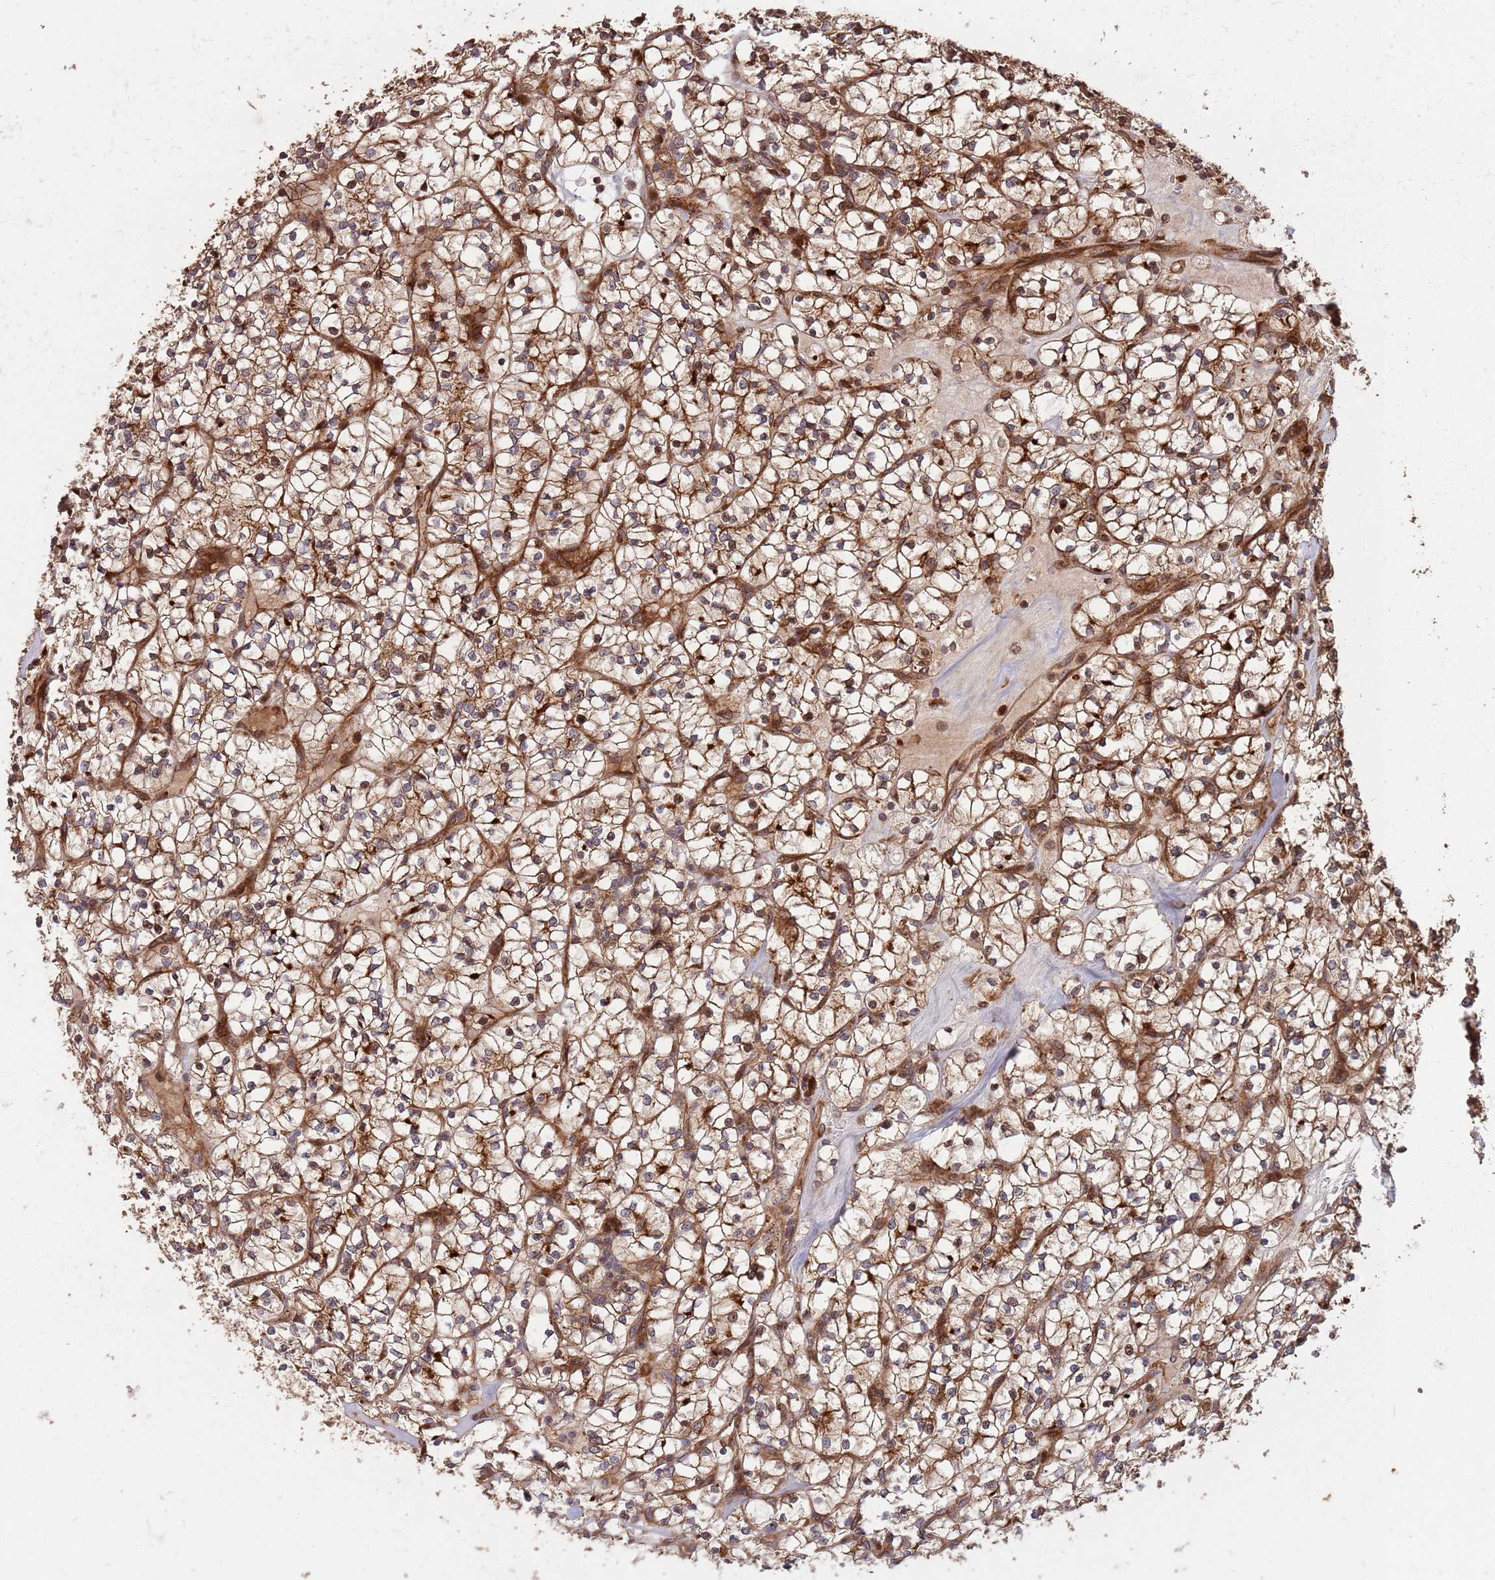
{"staining": {"intensity": "moderate", "quantity": ">75%", "location": "cytoplasmic/membranous,nuclear"}, "tissue": "renal cancer", "cell_type": "Tumor cells", "image_type": "cancer", "snomed": [{"axis": "morphology", "description": "Adenocarcinoma, NOS"}, {"axis": "topography", "description": "Kidney"}], "caption": "Immunohistochemistry staining of renal cancer, which shows medium levels of moderate cytoplasmic/membranous and nuclear positivity in about >75% of tumor cells indicating moderate cytoplasmic/membranous and nuclear protein staining. The staining was performed using DAB (3,3'-diaminobenzidine) (brown) for protein detection and nuclei were counterstained in hematoxylin (blue).", "gene": "ZNF428", "patient": {"sex": "female", "age": 64}}